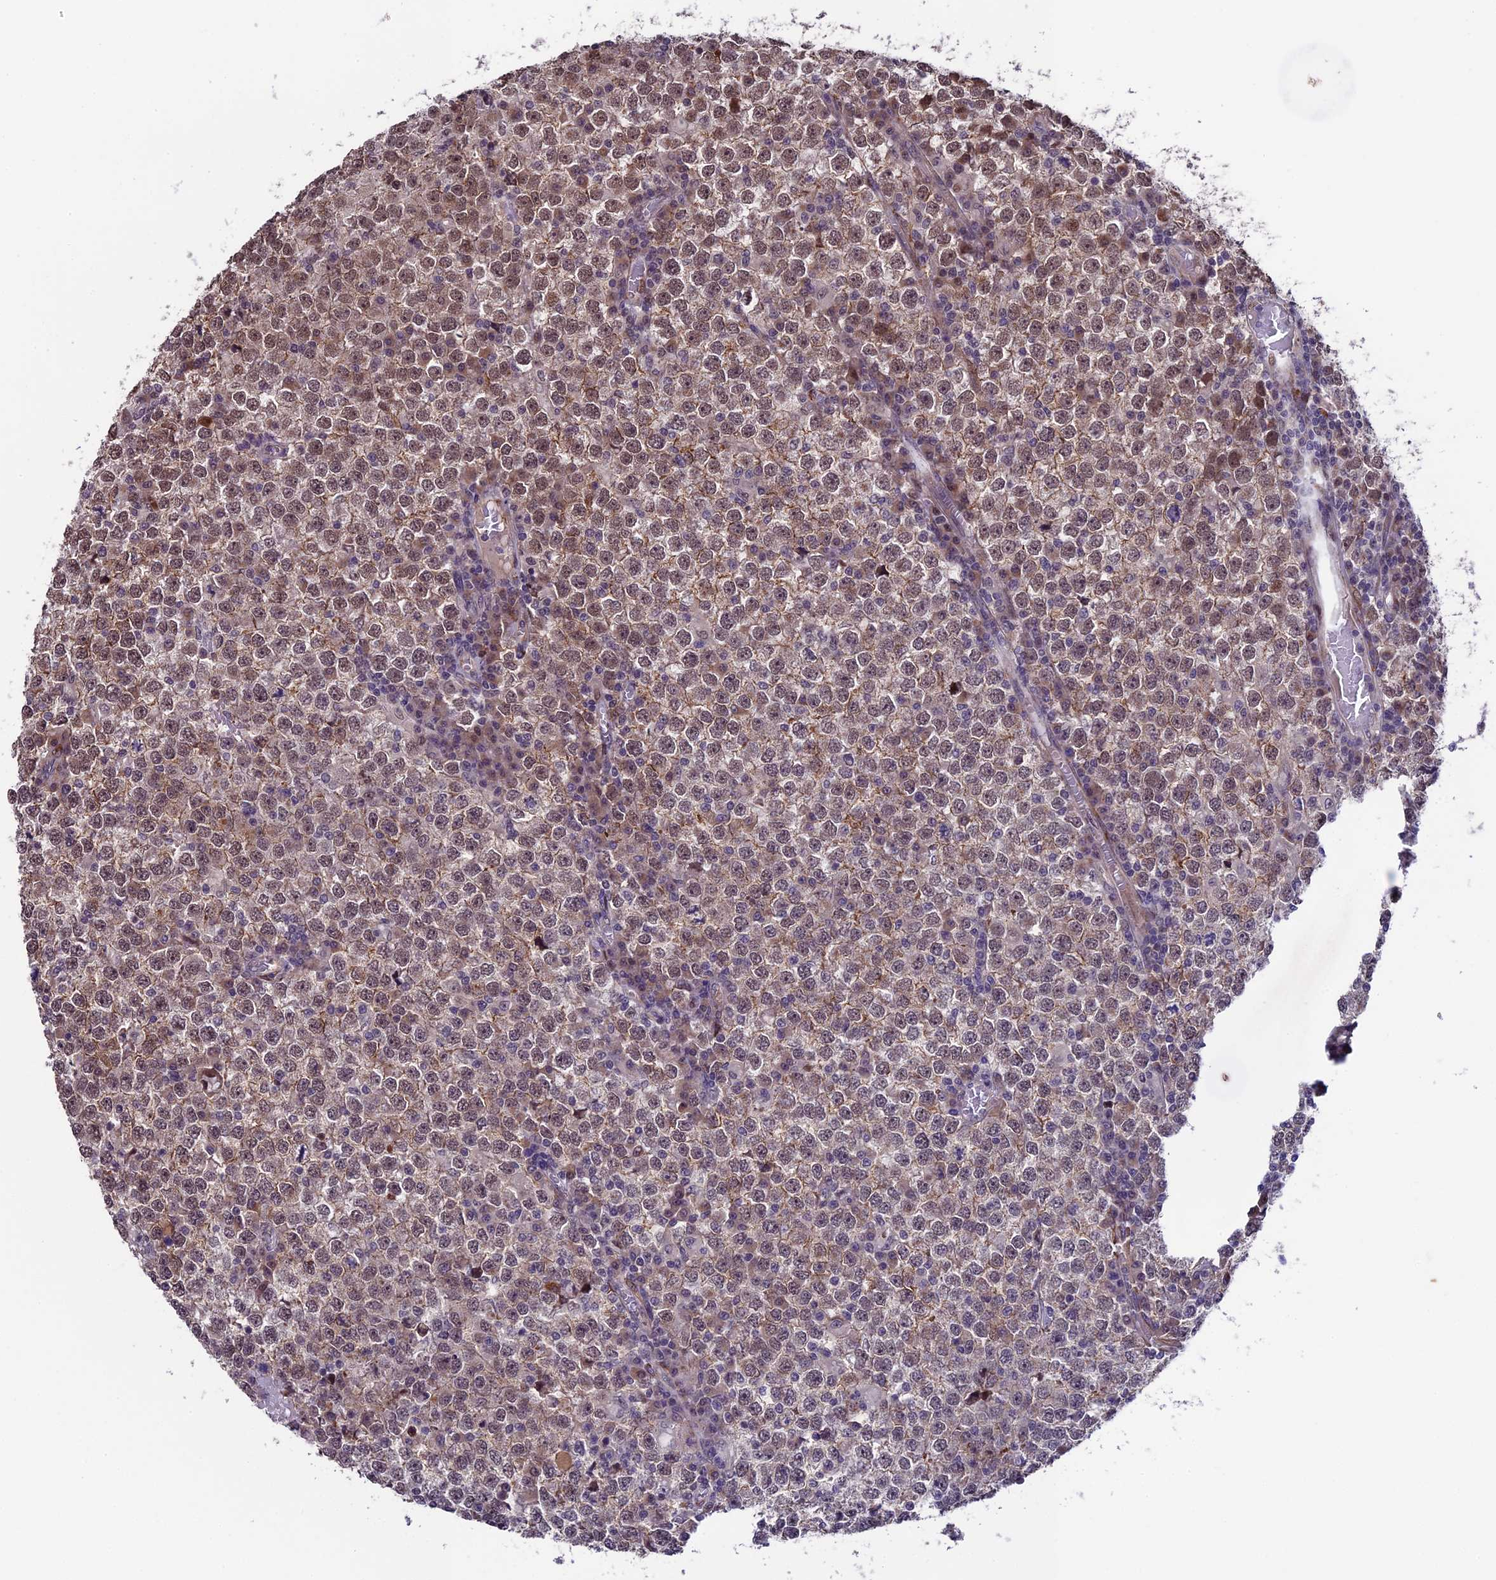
{"staining": {"intensity": "moderate", "quantity": ">75%", "location": "cytoplasmic/membranous,nuclear"}, "tissue": "testis cancer", "cell_type": "Tumor cells", "image_type": "cancer", "snomed": [{"axis": "morphology", "description": "Seminoma, NOS"}, {"axis": "topography", "description": "Testis"}], "caption": "This is a photomicrograph of IHC staining of seminoma (testis), which shows moderate expression in the cytoplasmic/membranous and nuclear of tumor cells.", "gene": "SIPA1L3", "patient": {"sex": "male", "age": 65}}